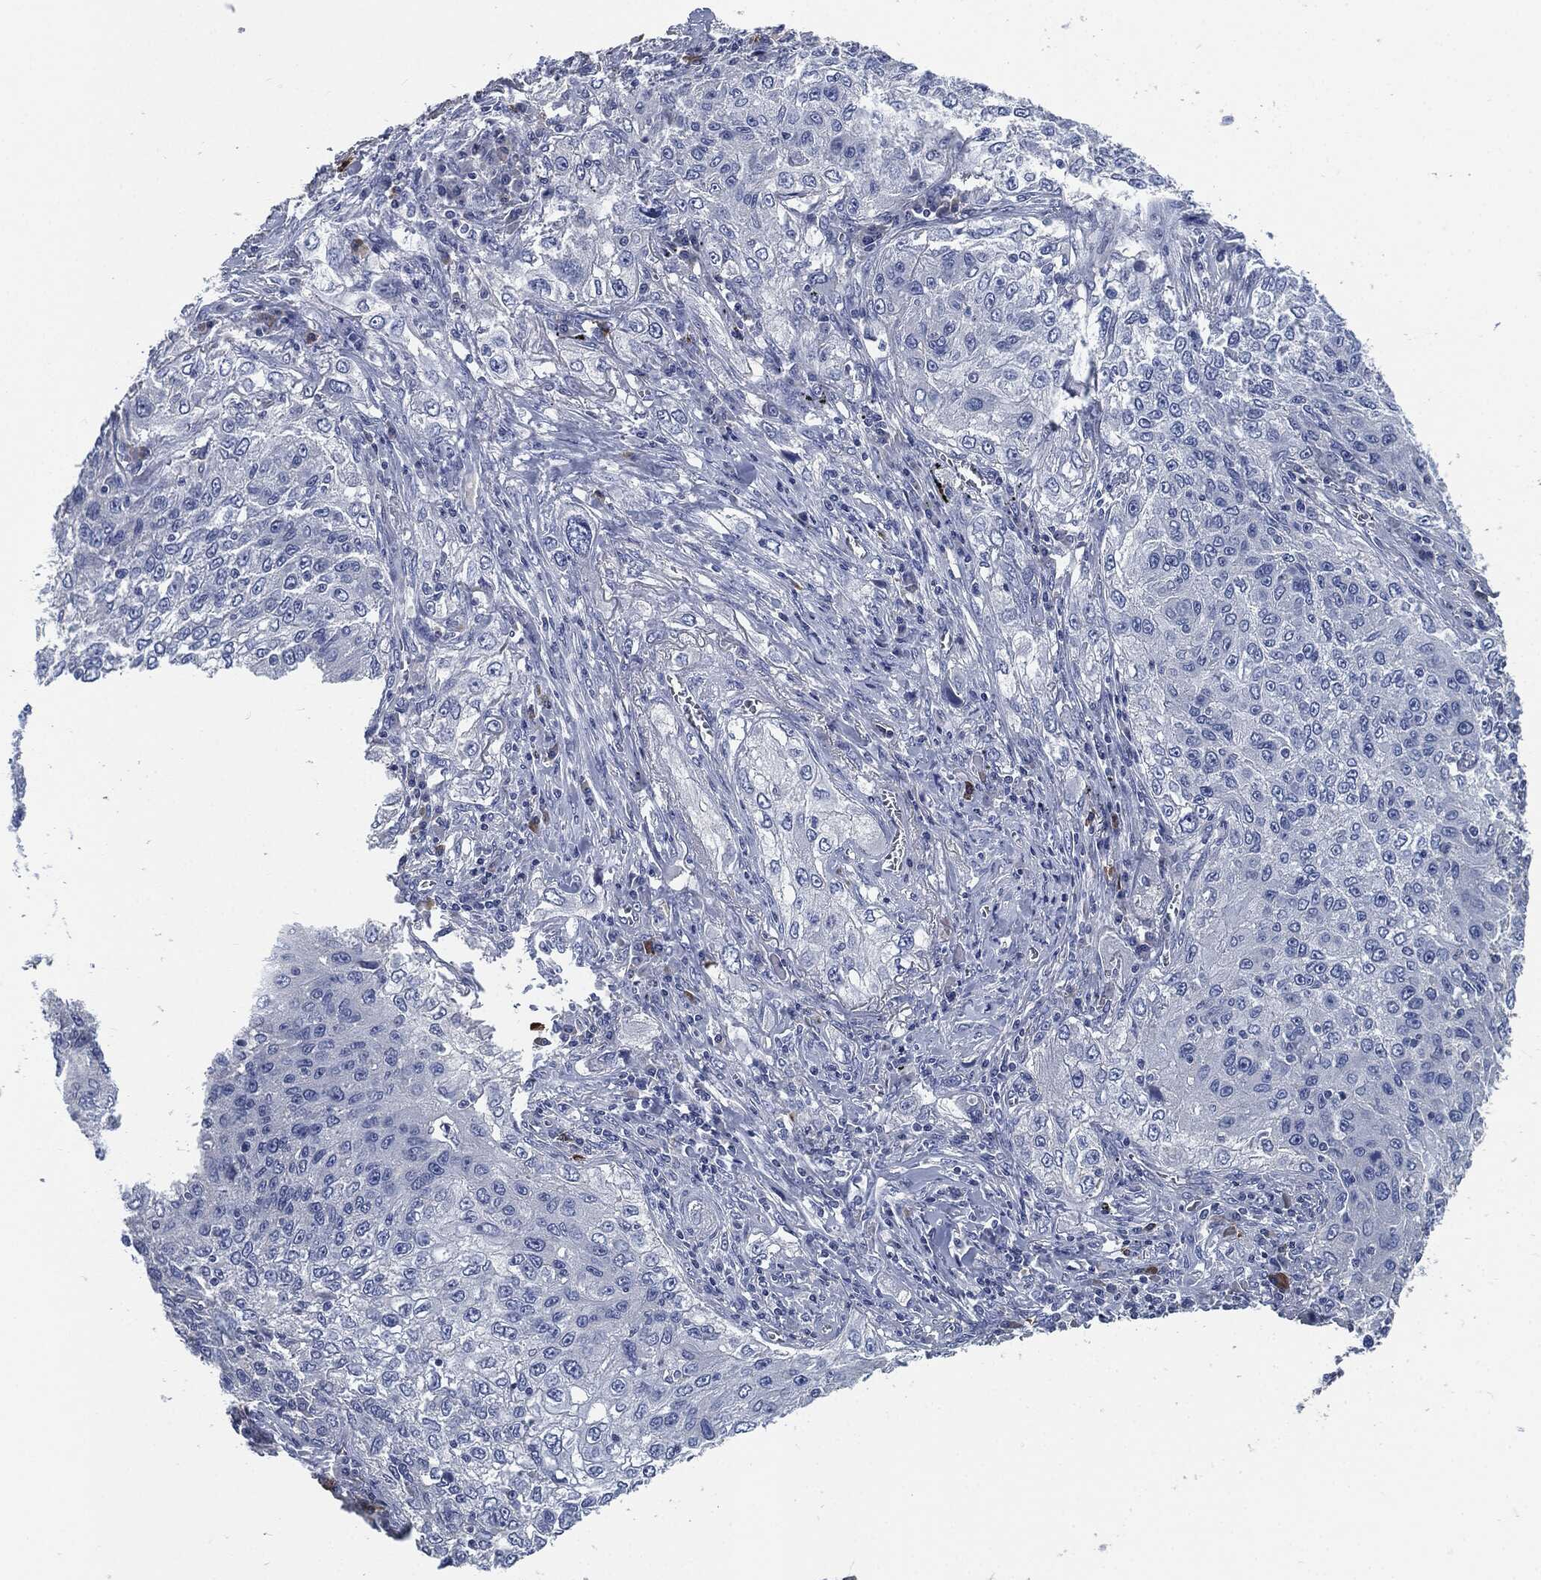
{"staining": {"intensity": "negative", "quantity": "none", "location": "none"}, "tissue": "lung cancer", "cell_type": "Tumor cells", "image_type": "cancer", "snomed": [{"axis": "morphology", "description": "Squamous cell carcinoma, NOS"}, {"axis": "topography", "description": "Lung"}], "caption": "The immunohistochemistry micrograph has no significant expression in tumor cells of lung cancer tissue.", "gene": "CD27", "patient": {"sex": "female", "age": 69}}